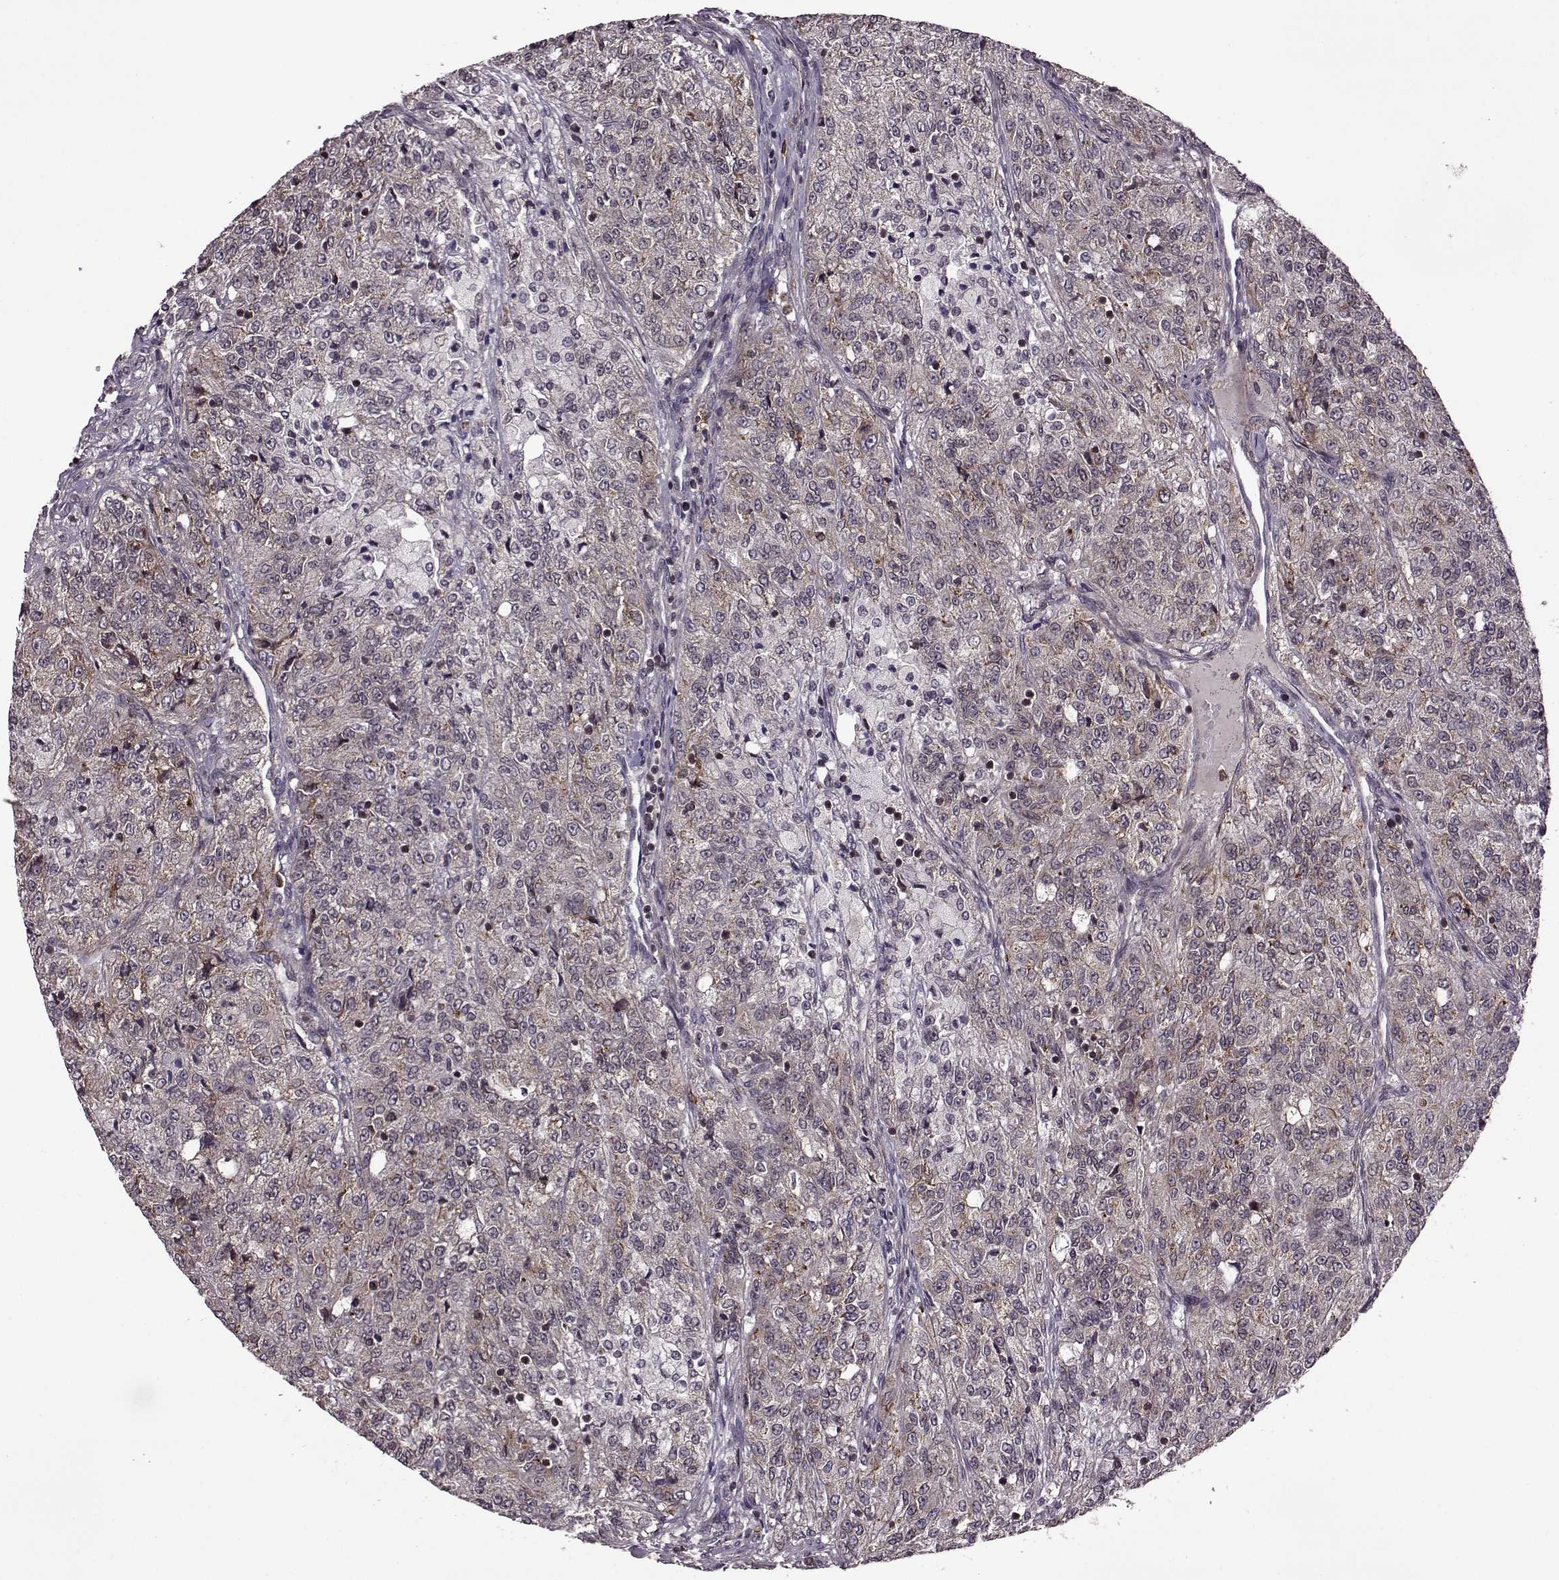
{"staining": {"intensity": "weak", "quantity": "25%-75%", "location": "cytoplasmic/membranous"}, "tissue": "renal cancer", "cell_type": "Tumor cells", "image_type": "cancer", "snomed": [{"axis": "morphology", "description": "Adenocarcinoma, NOS"}, {"axis": "topography", "description": "Kidney"}], "caption": "A high-resolution micrograph shows immunohistochemistry staining of renal adenocarcinoma, which demonstrates weak cytoplasmic/membranous staining in approximately 25%-75% of tumor cells.", "gene": "TRMU", "patient": {"sex": "female", "age": 63}}